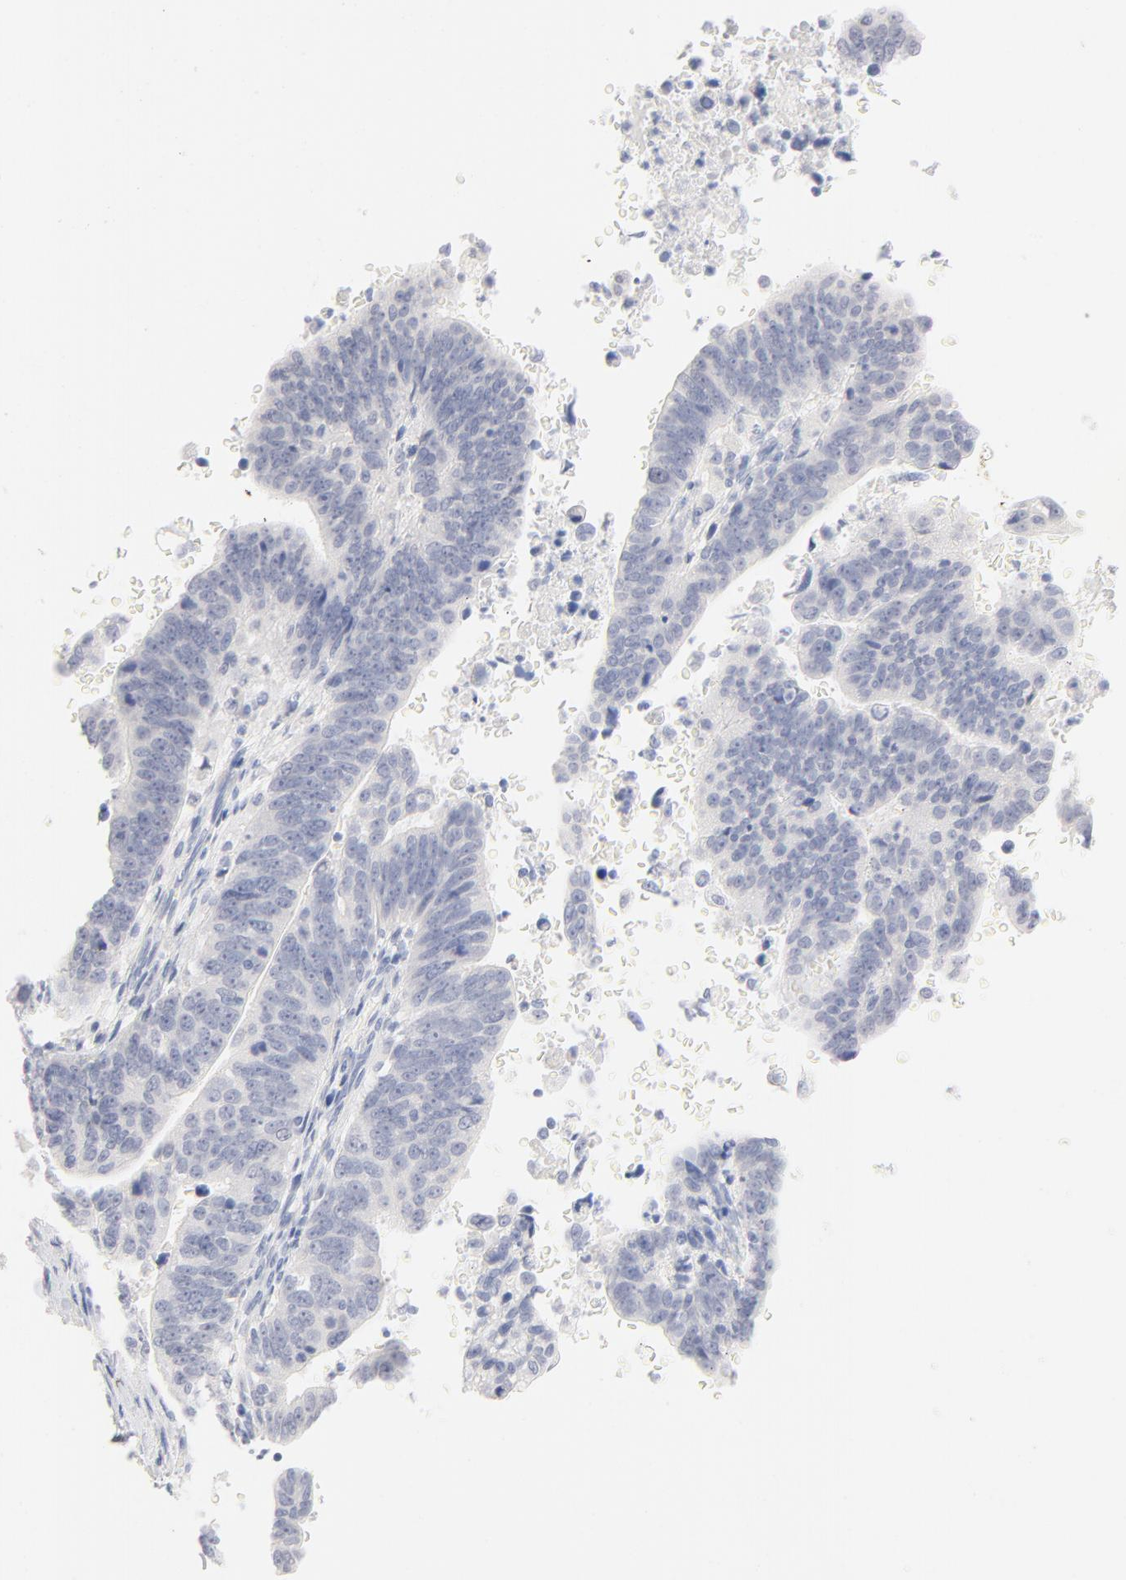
{"staining": {"intensity": "negative", "quantity": "none", "location": "none"}, "tissue": "stomach cancer", "cell_type": "Tumor cells", "image_type": "cancer", "snomed": [{"axis": "morphology", "description": "Adenocarcinoma, NOS"}, {"axis": "topography", "description": "Stomach, upper"}], "caption": "Immunohistochemistry photomicrograph of human stomach adenocarcinoma stained for a protein (brown), which displays no staining in tumor cells.", "gene": "ONECUT1", "patient": {"sex": "female", "age": 50}}